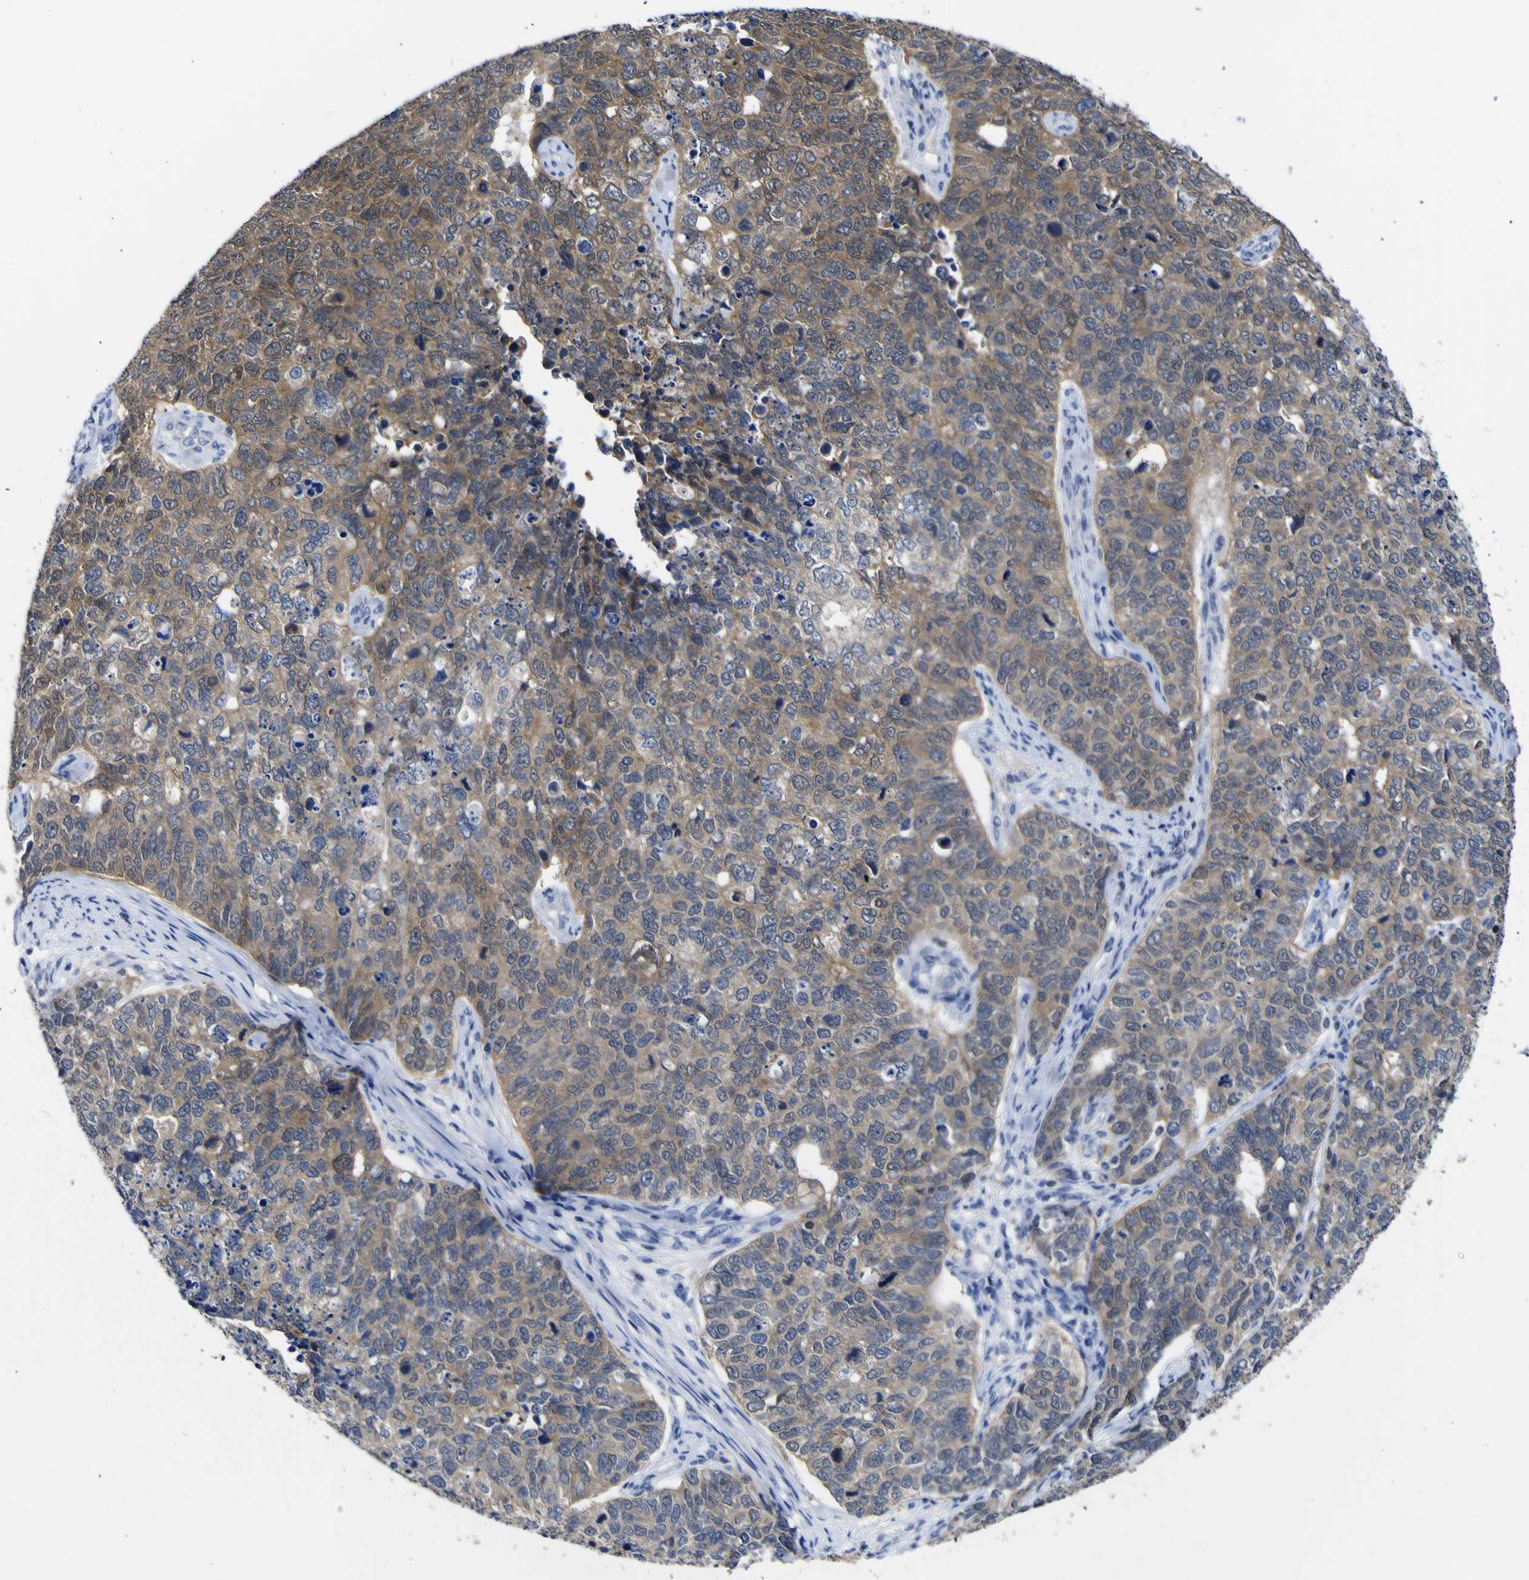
{"staining": {"intensity": "moderate", "quantity": ">75%", "location": "cytoplasmic/membranous"}, "tissue": "cervical cancer", "cell_type": "Tumor cells", "image_type": "cancer", "snomed": [{"axis": "morphology", "description": "Squamous cell carcinoma, NOS"}, {"axis": "topography", "description": "Cervix"}], "caption": "Approximately >75% of tumor cells in cervical cancer (squamous cell carcinoma) show moderate cytoplasmic/membranous protein positivity as visualized by brown immunohistochemical staining.", "gene": "CASP6", "patient": {"sex": "female", "age": 63}}